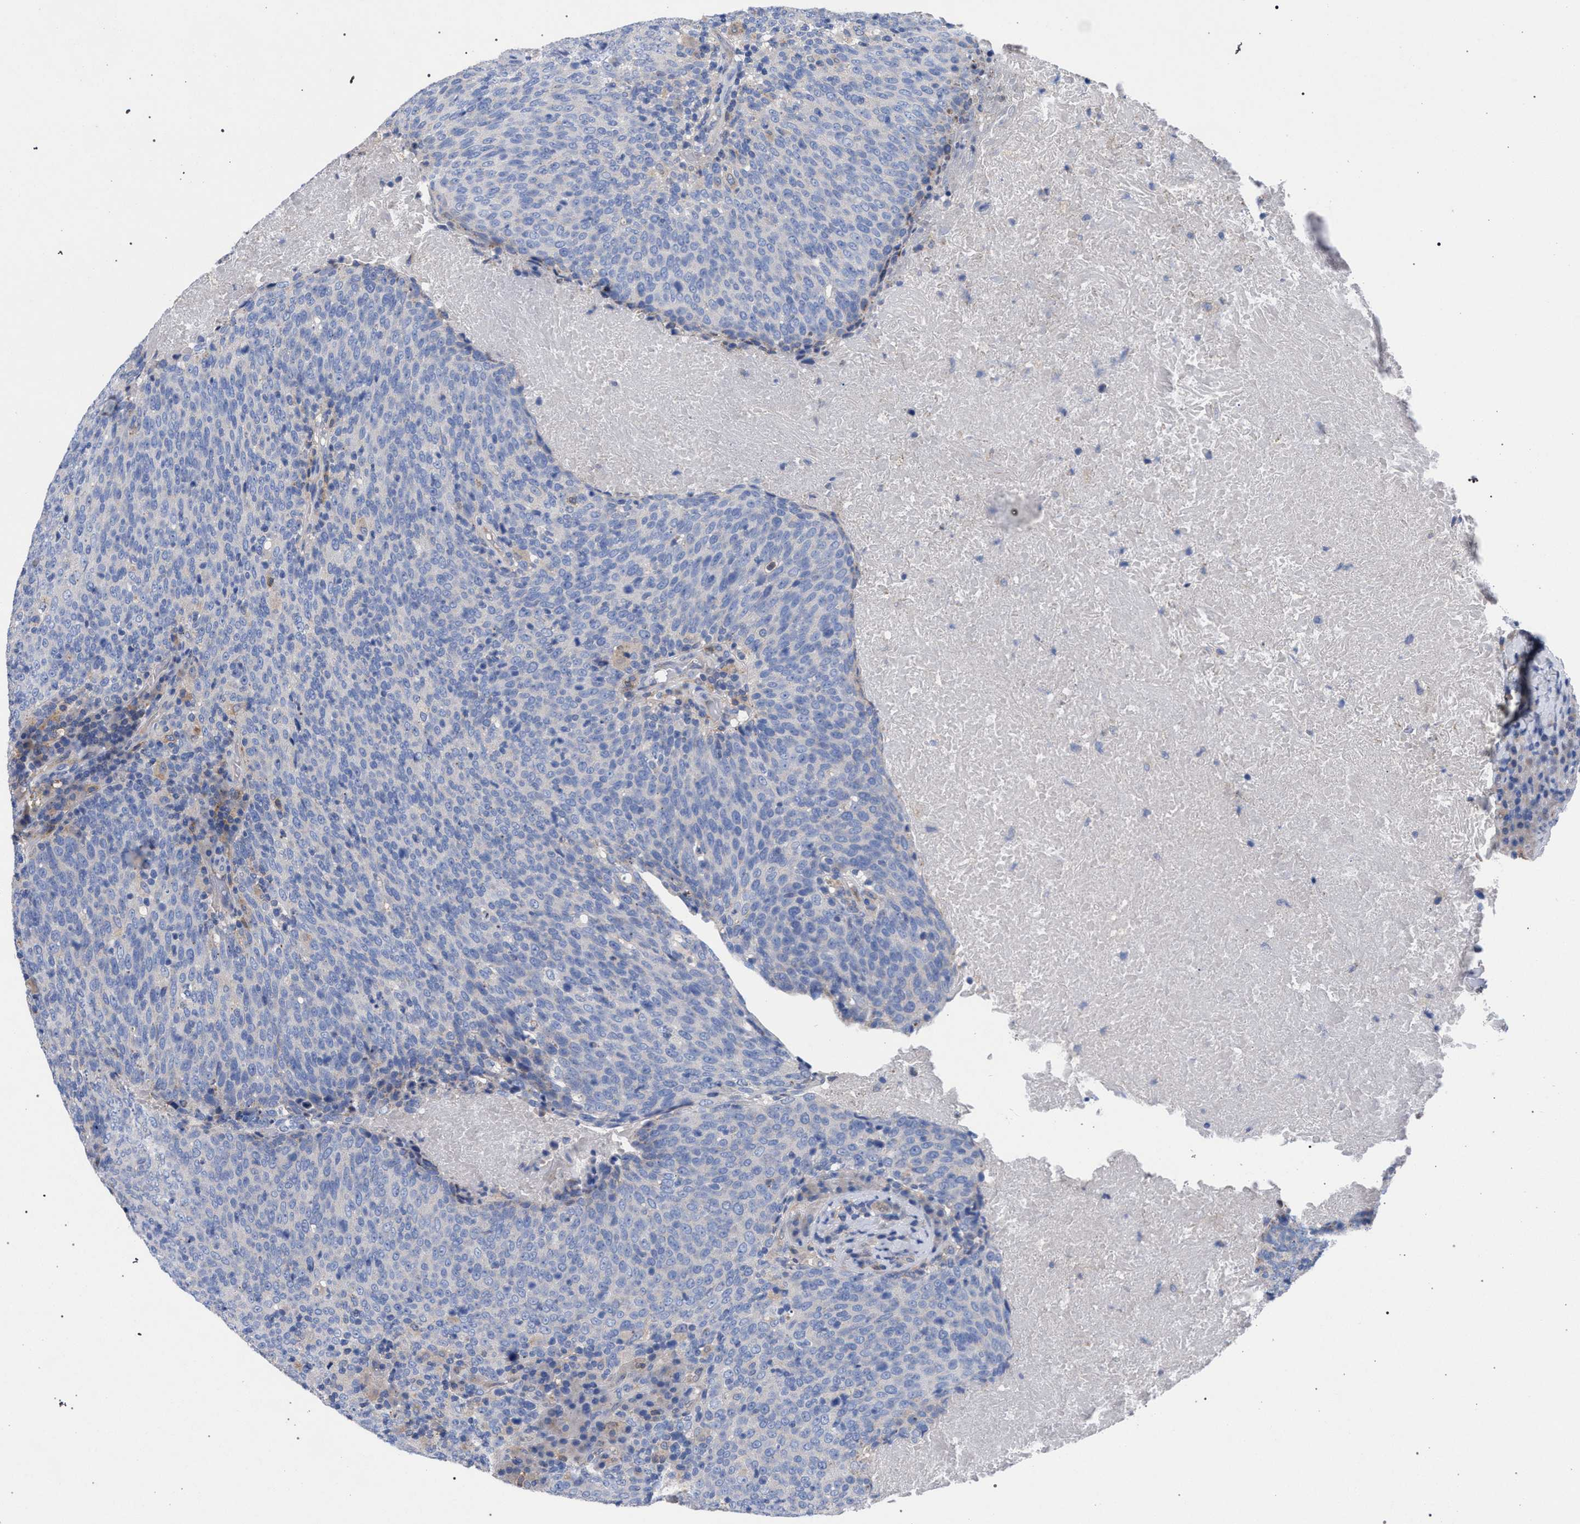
{"staining": {"intensity": "negative", "quantity": "none", "location": "none"}, "tissue": "head and neck cancer", "cell_type": "Tumor cells", "image_type": "cancer", "snomed": [{"axis": "morphology", "description": "Squamous cell carcinoma, NOS"}, {"axis": "morphology", "description": "Squamous cell carcinoma, metastatic, NOS"}, {"axis": "topography", "description": "Lymph node"}, {"axis": "topography", "description": "Head-Neck"}], "caption": "There is no significant staining in tumor cells of head and neck metastatic squamous cell carcinoma.", "gene": "GMPR", "patient": {"sex": "male", "age": 62}}